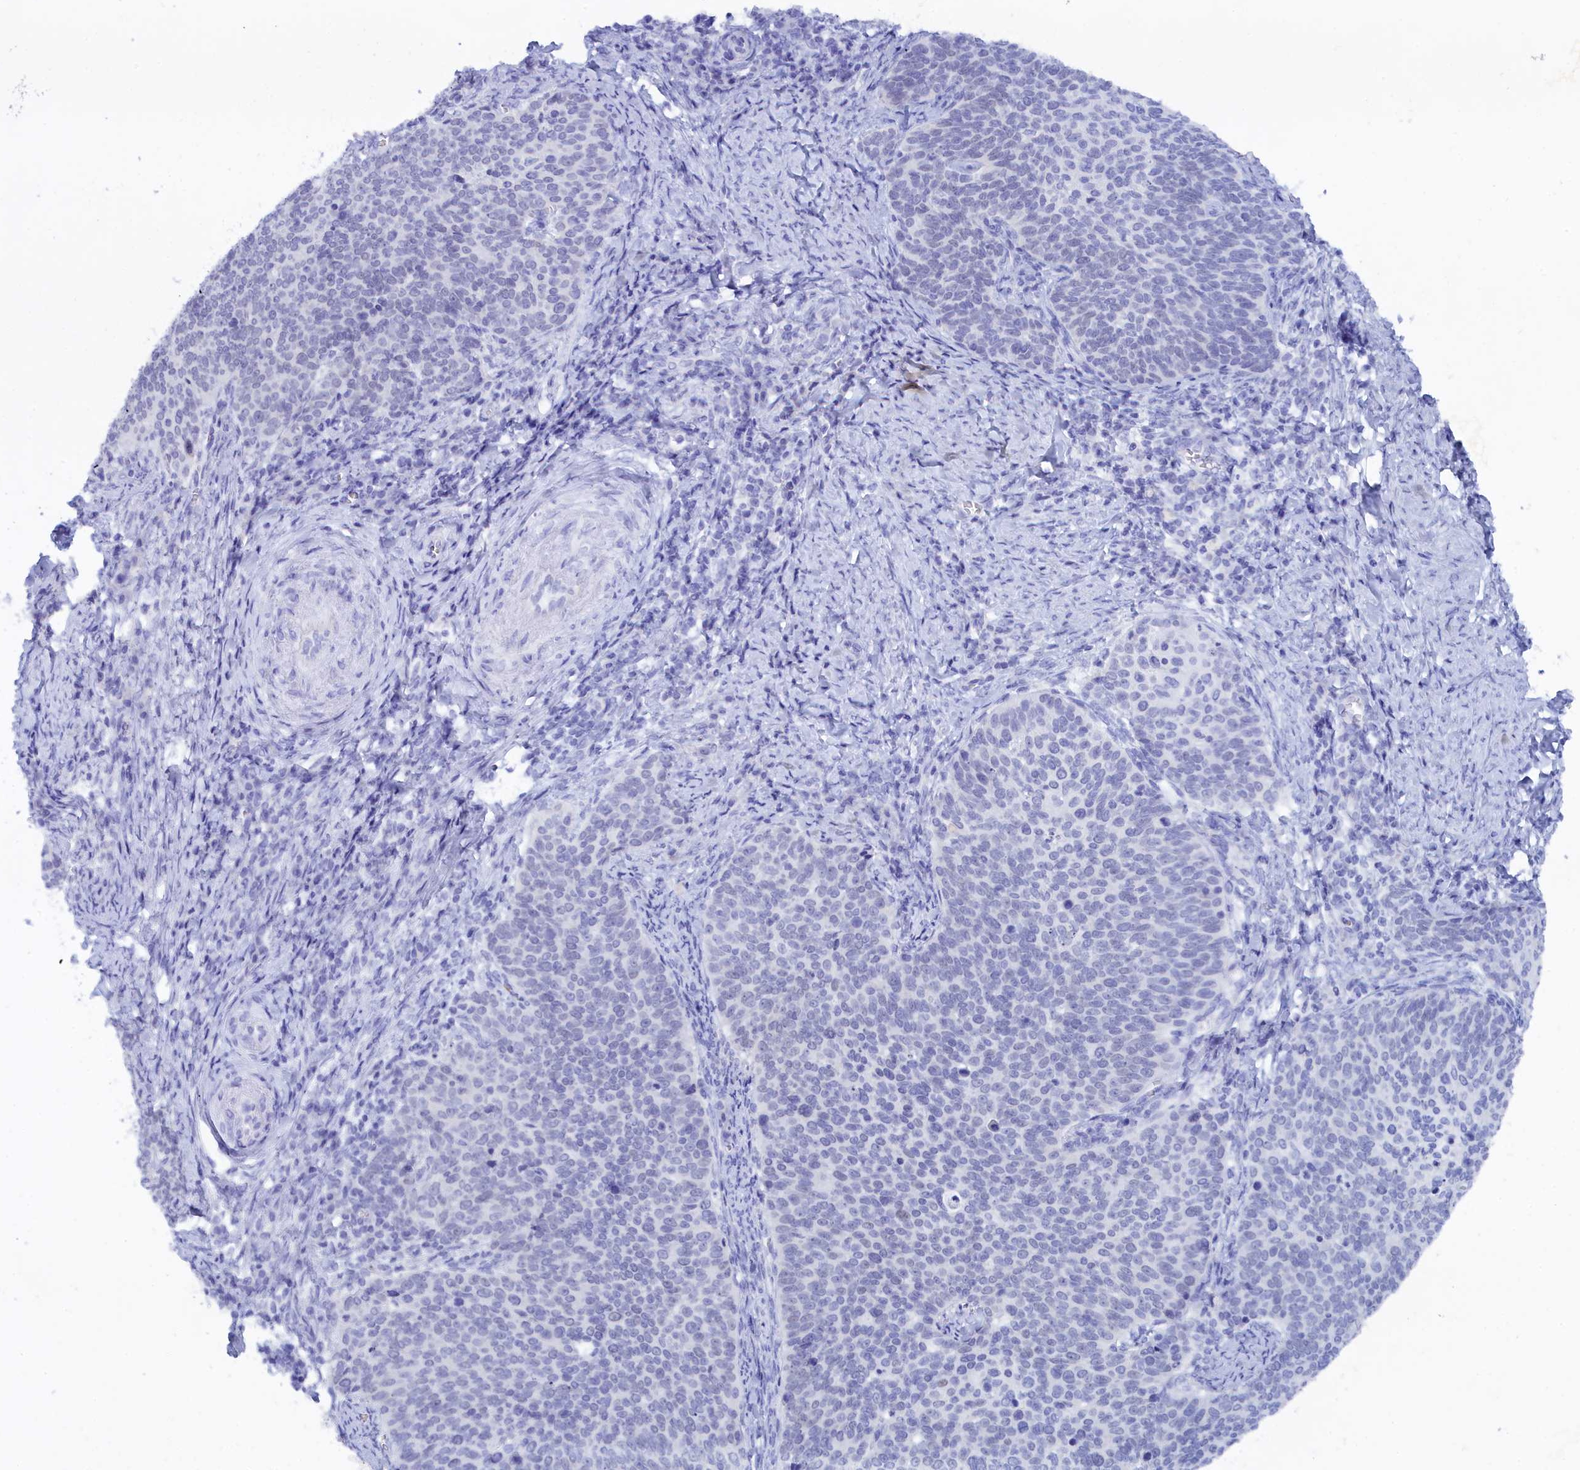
{"staining": {"intensity": "negative", "quantity": "none", "location": "none"}, "tissue": "cervical cancer", "cell_type": "Tumor cells", "image_type": "cancer", "snomed": [{"axis": "morphology", "description": "Normal tissue, NOS"}, {"axis": "morphology", "description": "Squamous cell carcinoma, NOS"}, {"axis": "topography", "description": "Cervix"}], "caption": "A photomicrograph of human squamous cell carcinoma (cervical) is negative for staining in tumor cells.", "gene": "TRIM10", "patient": {"sex": "female", "age": 39}}